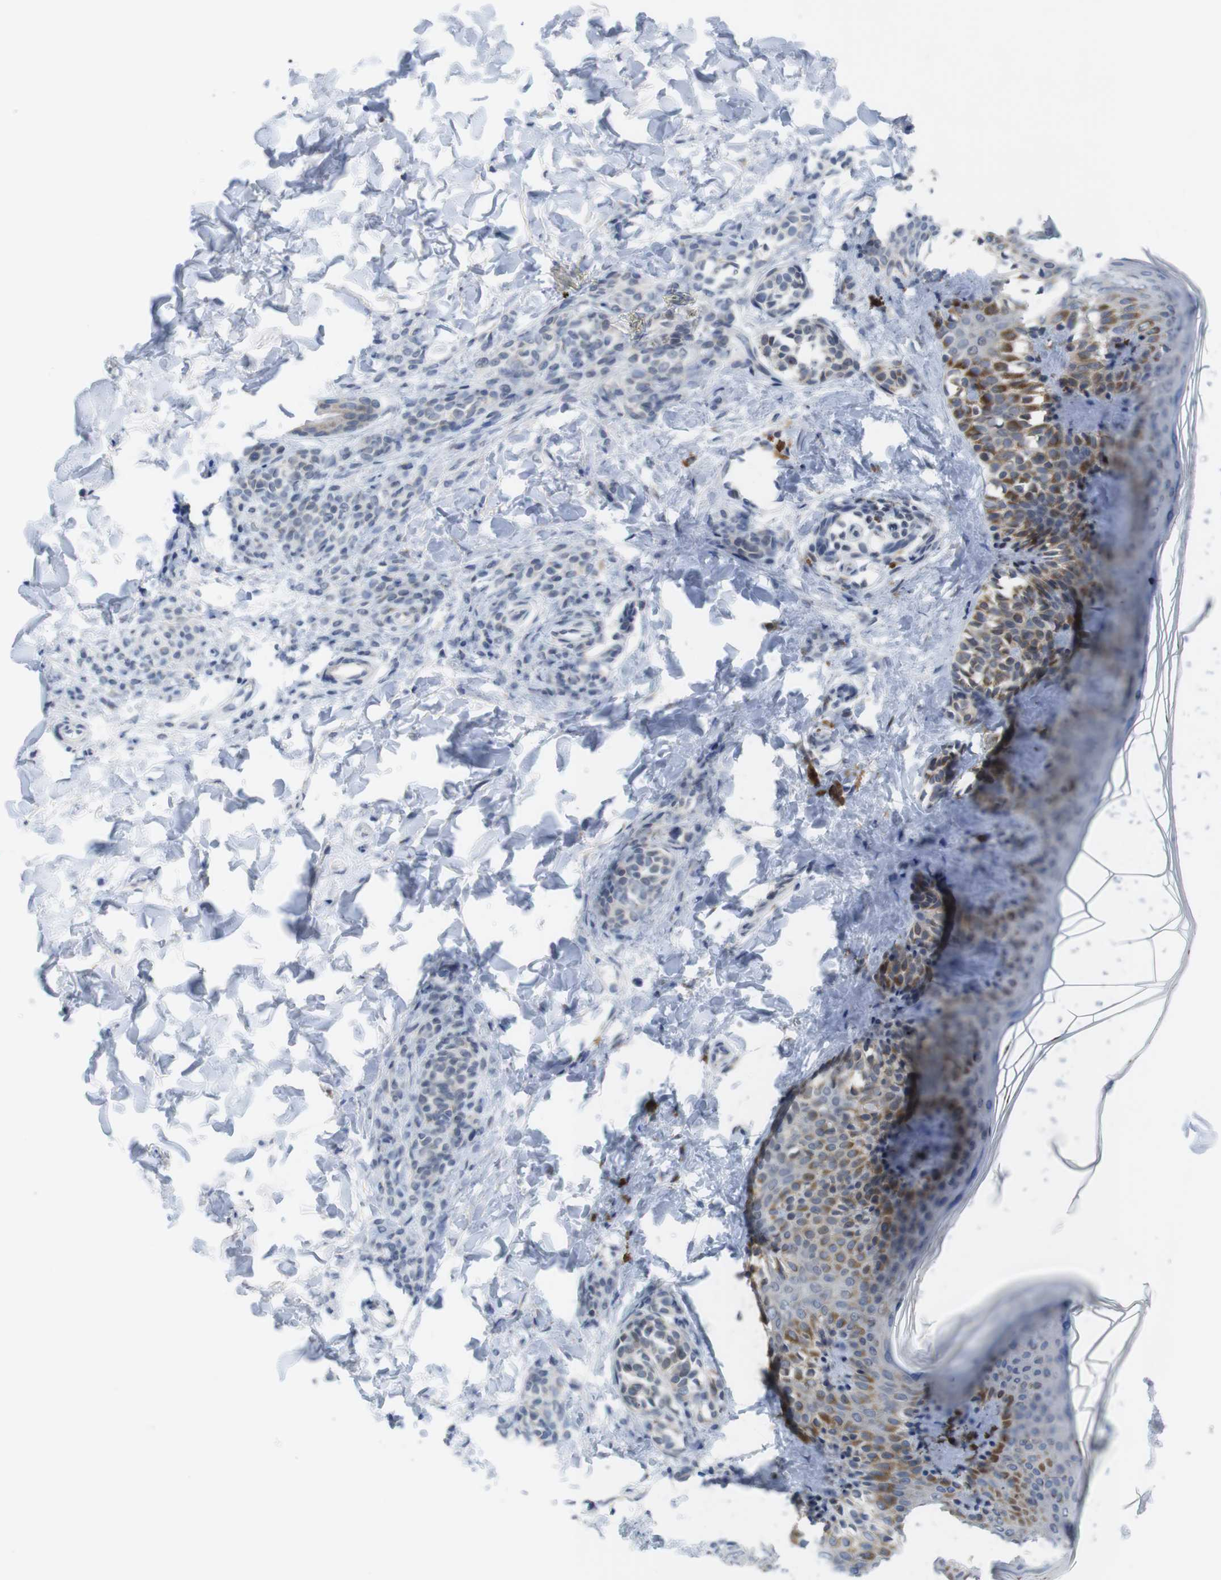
{"staining": {"intensity": "negative", "quantity": "none", "location": "none"}, "tissue": "skin", "cell_type": "Fibroblasts", "image_type": "normal", "snomed": [{"axis": "morphology", "description": "Normal tissue, NOS"}, {"axis": "topography", "description": "Skin"}], "caption": "Protein analysis of unremarkable skin displays no significant expression in fibroblasts.", "gene": "ERGIC3", "patient": {"sex": "male", "age": 16}}